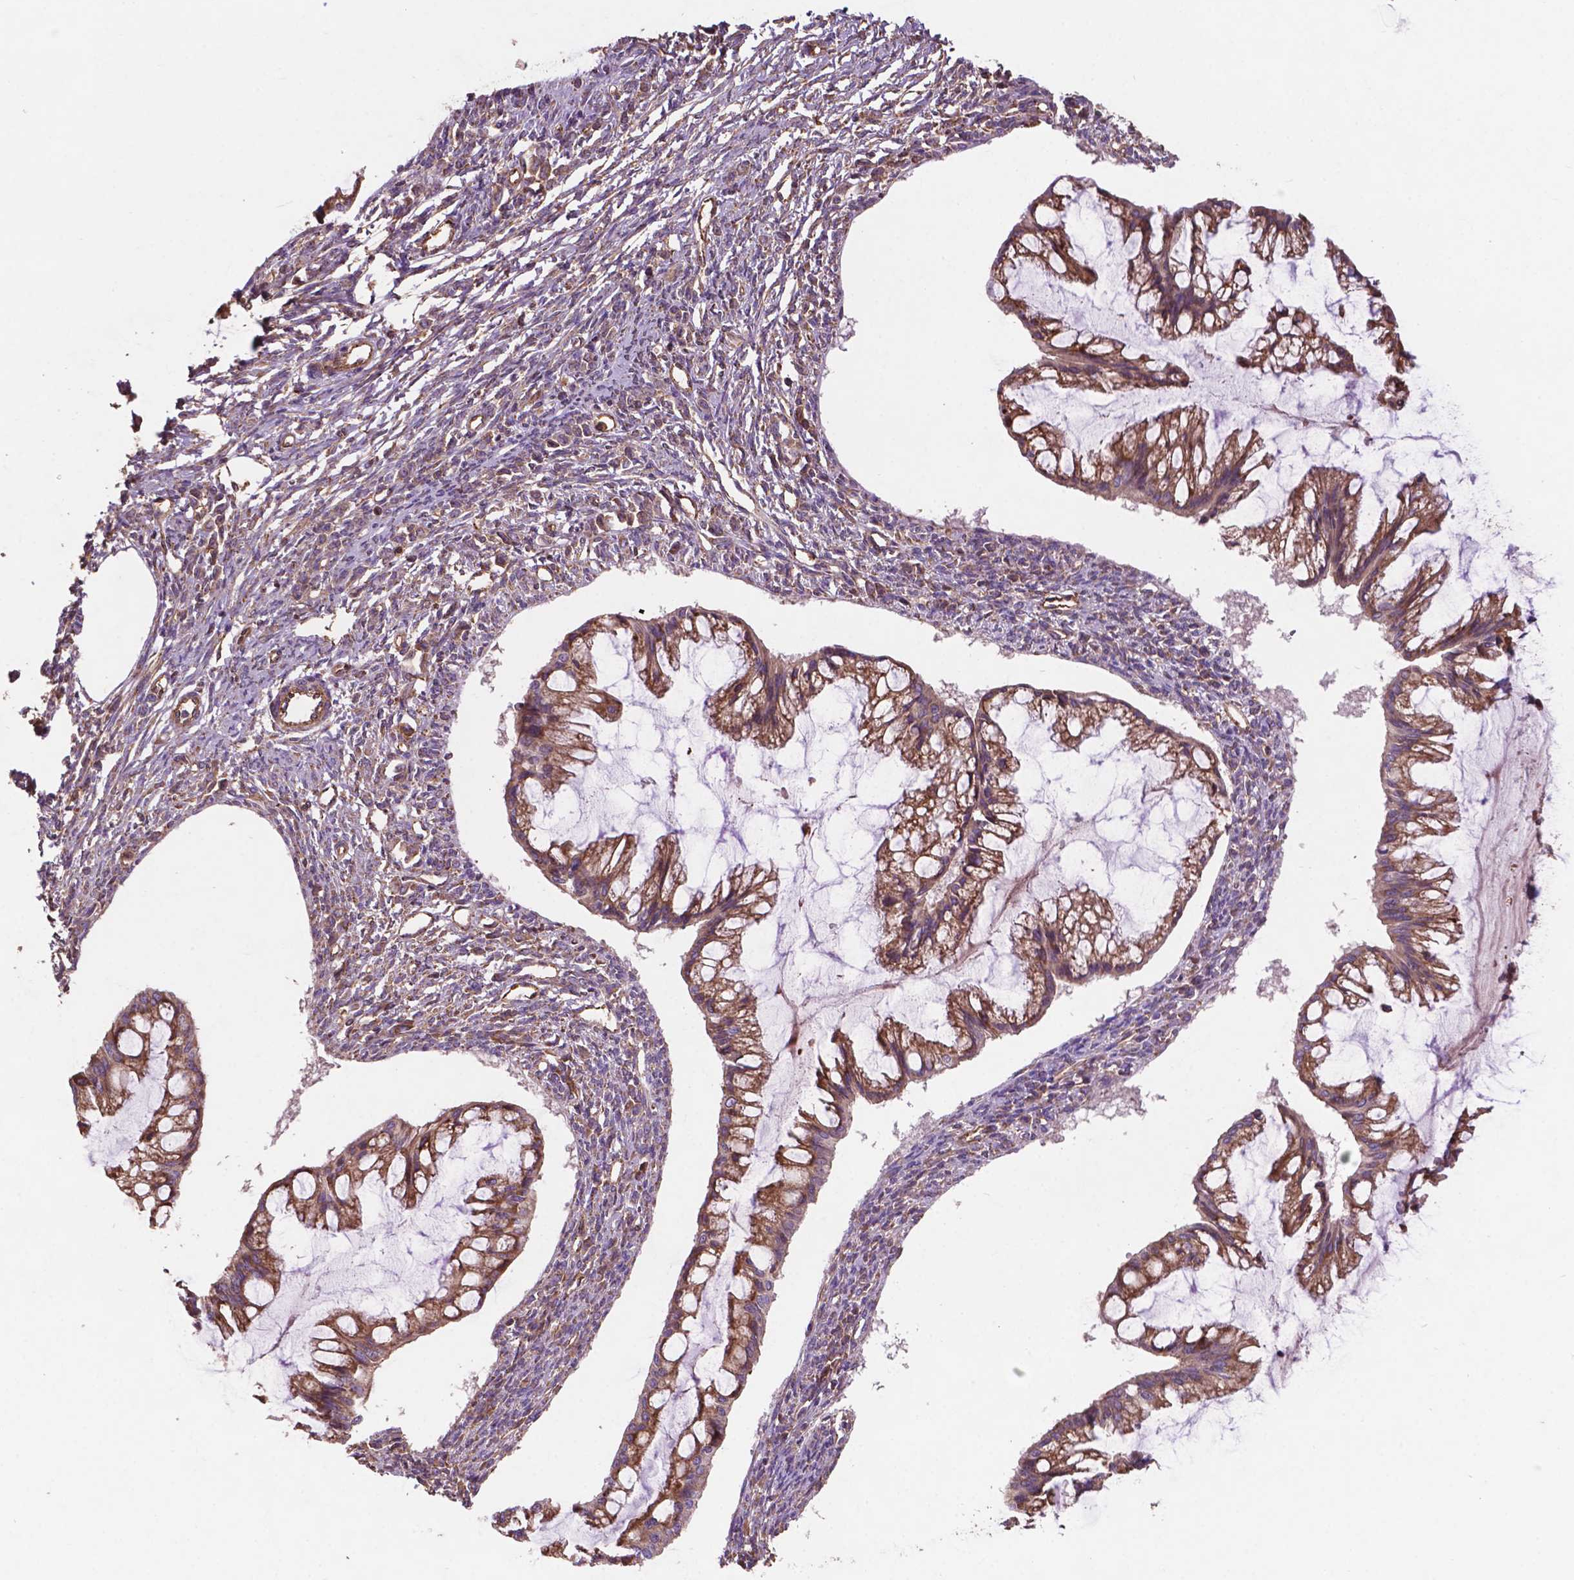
{"staining": {"intensity": "moderate", "quantity": ">75%", "location": "cytoplasmic/membranous"}, "tissue": "ovarian cancer", "cell_type": "Tumor cells", "image_type": "cancer", "snomed": [{"axis": "morphology", "description": "Cystadenocarcinoma, mucinous, NOS"}, {"axis": "topography", "description": "Ovary"}], "caption": "This is an image of immunohistochemistry staining of ovarian cancer, which shows moderate staining in the cytoplasmic/membranous of tumor cells.", "gene": "CCDC71L", "patient": {"sex": "female", "age": 73}}